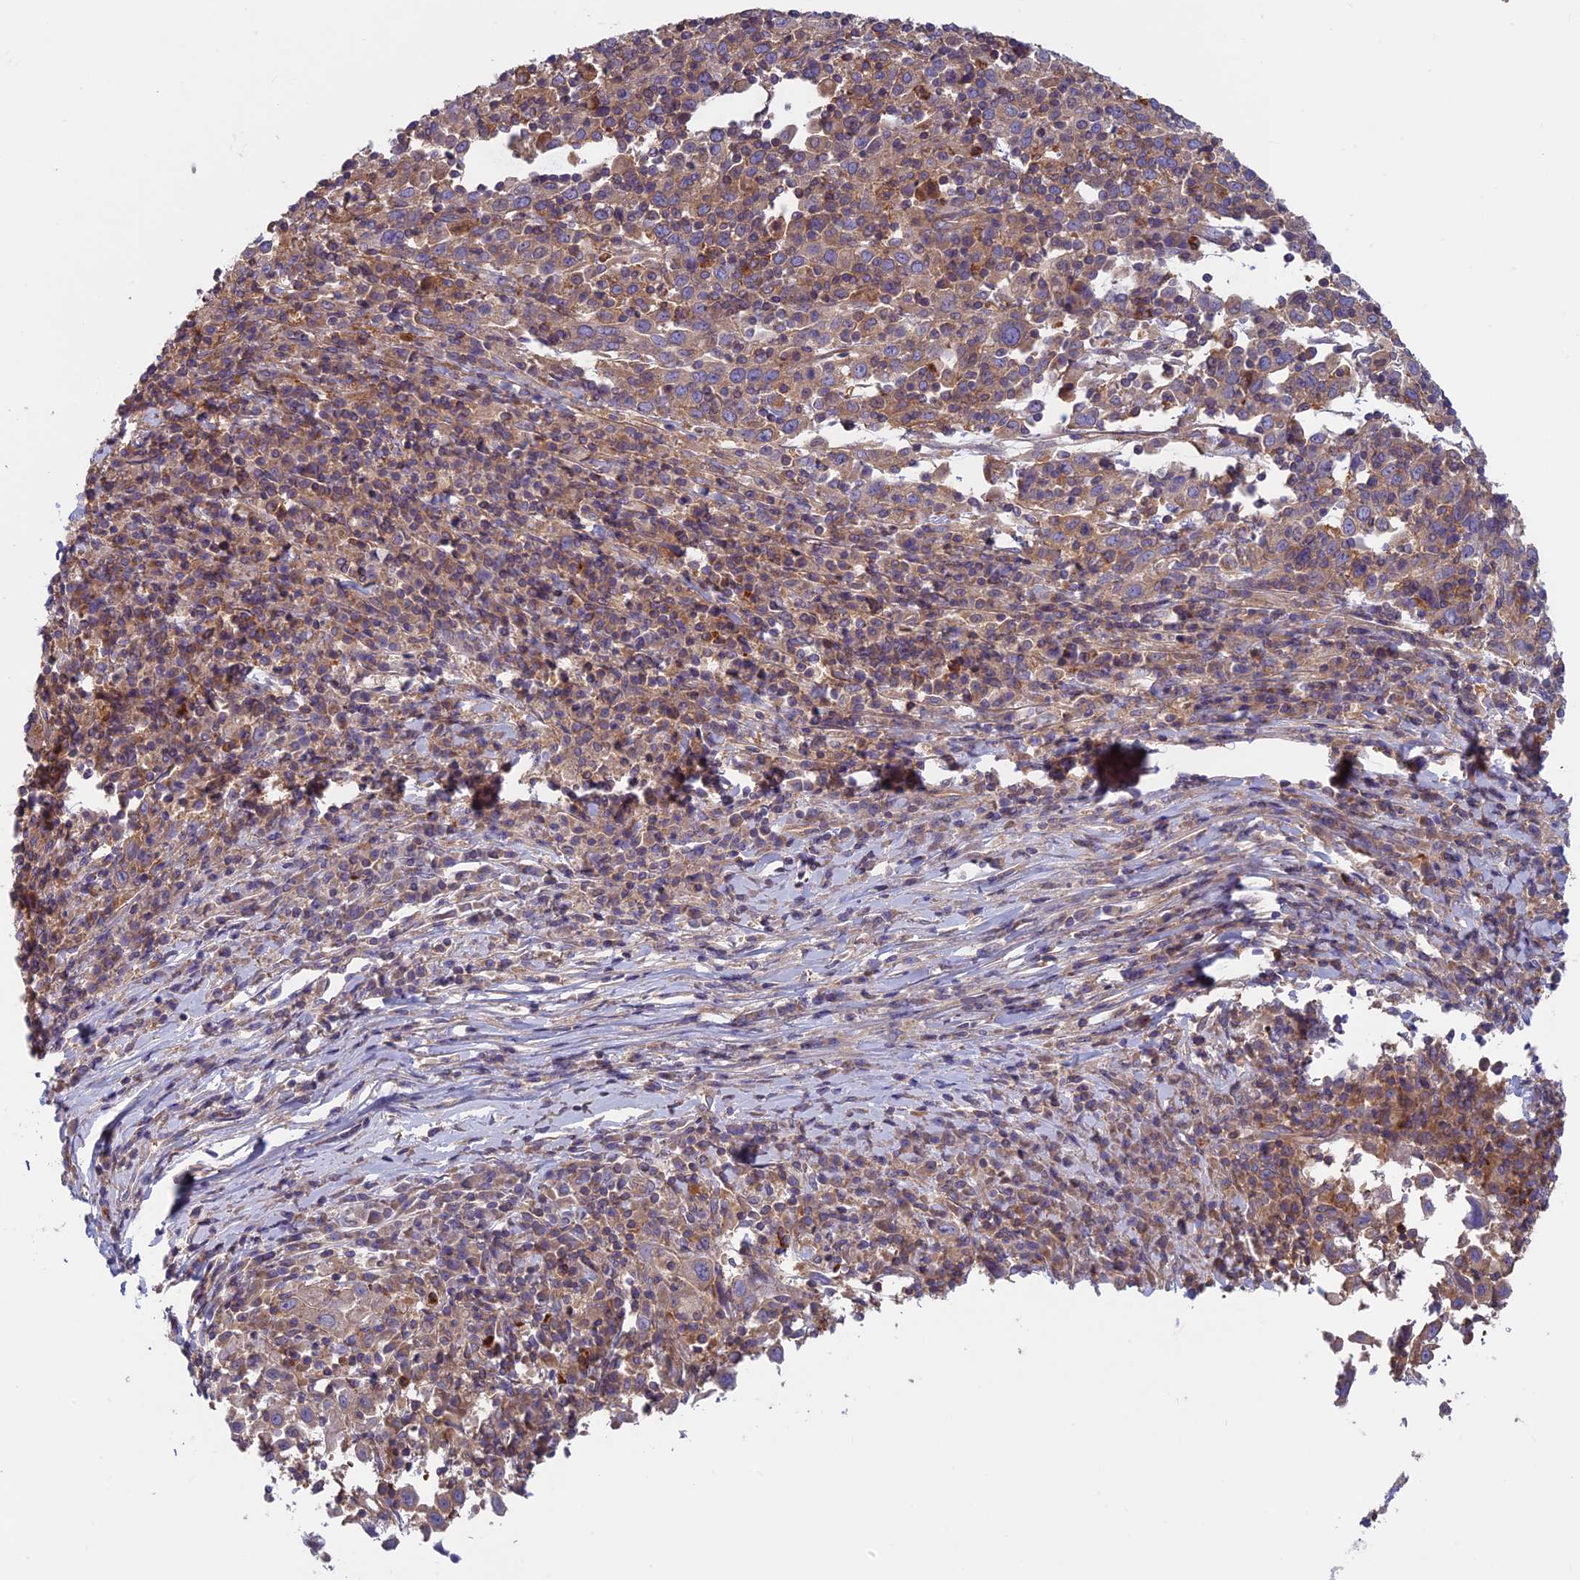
{"staining": {"intensity": "moderate", "quantity": ">75%", "location": "cytoplasmic/membranous"}, "tissue": "cervical cancer", "cell_type": "Tumor cells", "image_type": "cancer", "snomed": [{"axis": "morphology", "description": "Squamous cell carcinoma, NOS"}, {"axis": "topography", "description": "Cervix"}], "caption": "Squamous cell carcinoma (cervical) stained with DAB (3,3'-diaminobenzidine) immunohistochemistry (IHC) exhibits medium levels of moderate cytoplasmic/membranous staining in approximately >75% of tumor cells.", "gene": "DNM1L", "patient": {"sex": "female", "age": 46}}